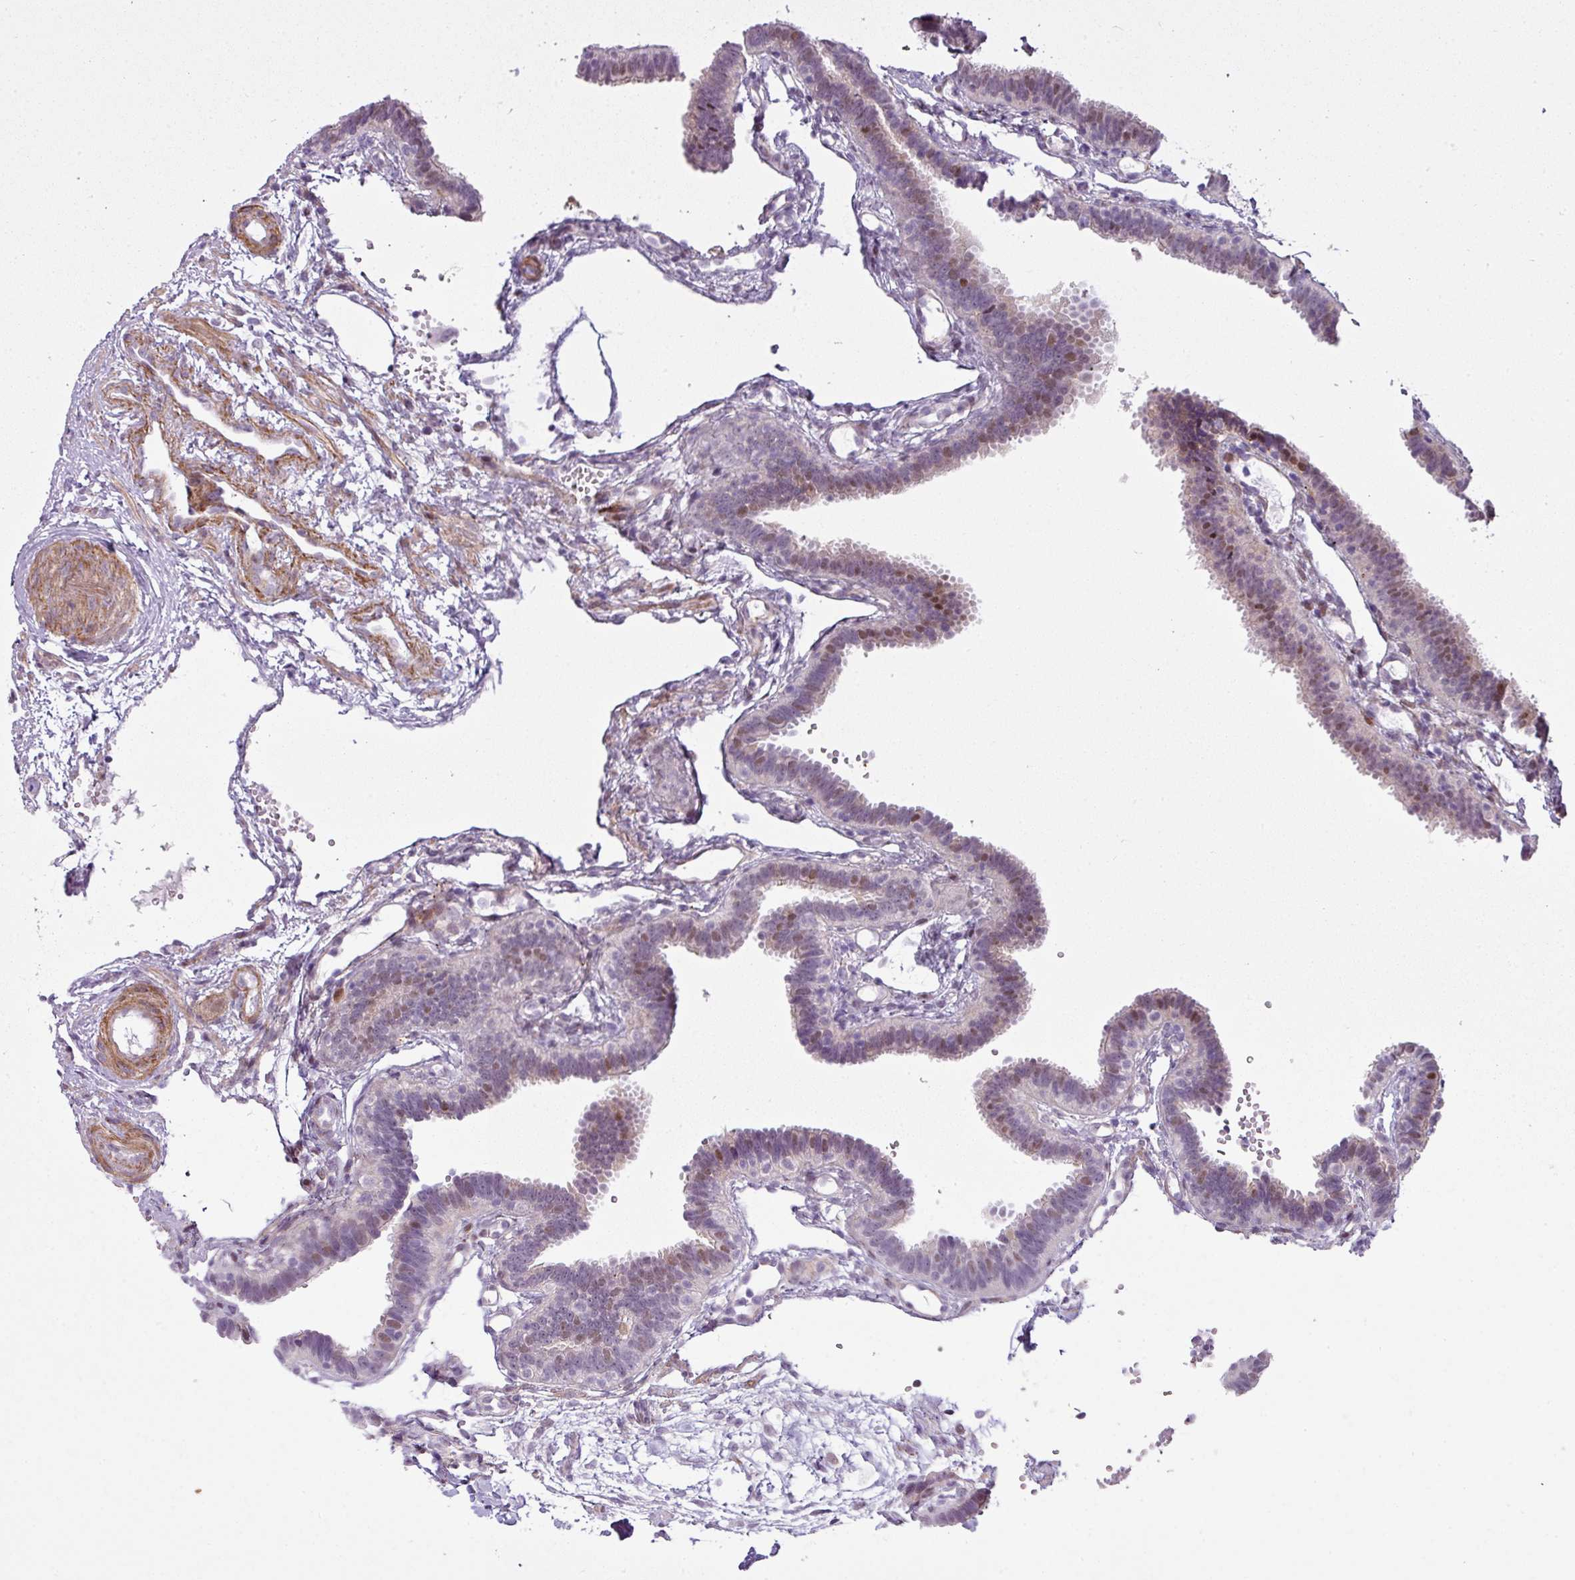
{"staining": {"intensity": "moderate", "quantity": "25%-75%", "location": "nuclear"}, "tissue": "fallopian tube", "cell_type": "Glandular cells", "image_type": "normal", "snomed": [{"axis": "morphology", "description": "Normal tissue, NOS"}, {"axis": "topography", "description": "Fallopian tube"}], "caption": "Fallopian tube was stained to show a protein in brown. There is medium levels of moderate nuclear positivity in about 25%-75% of glandular cells. The protein of interest is stained brown, and the nuclei are stained in blue (DAB IHC with brightfield microscopy, high magnification).", "gene": "ZNF688", "patient": {"sex": "female", "age": 37}}